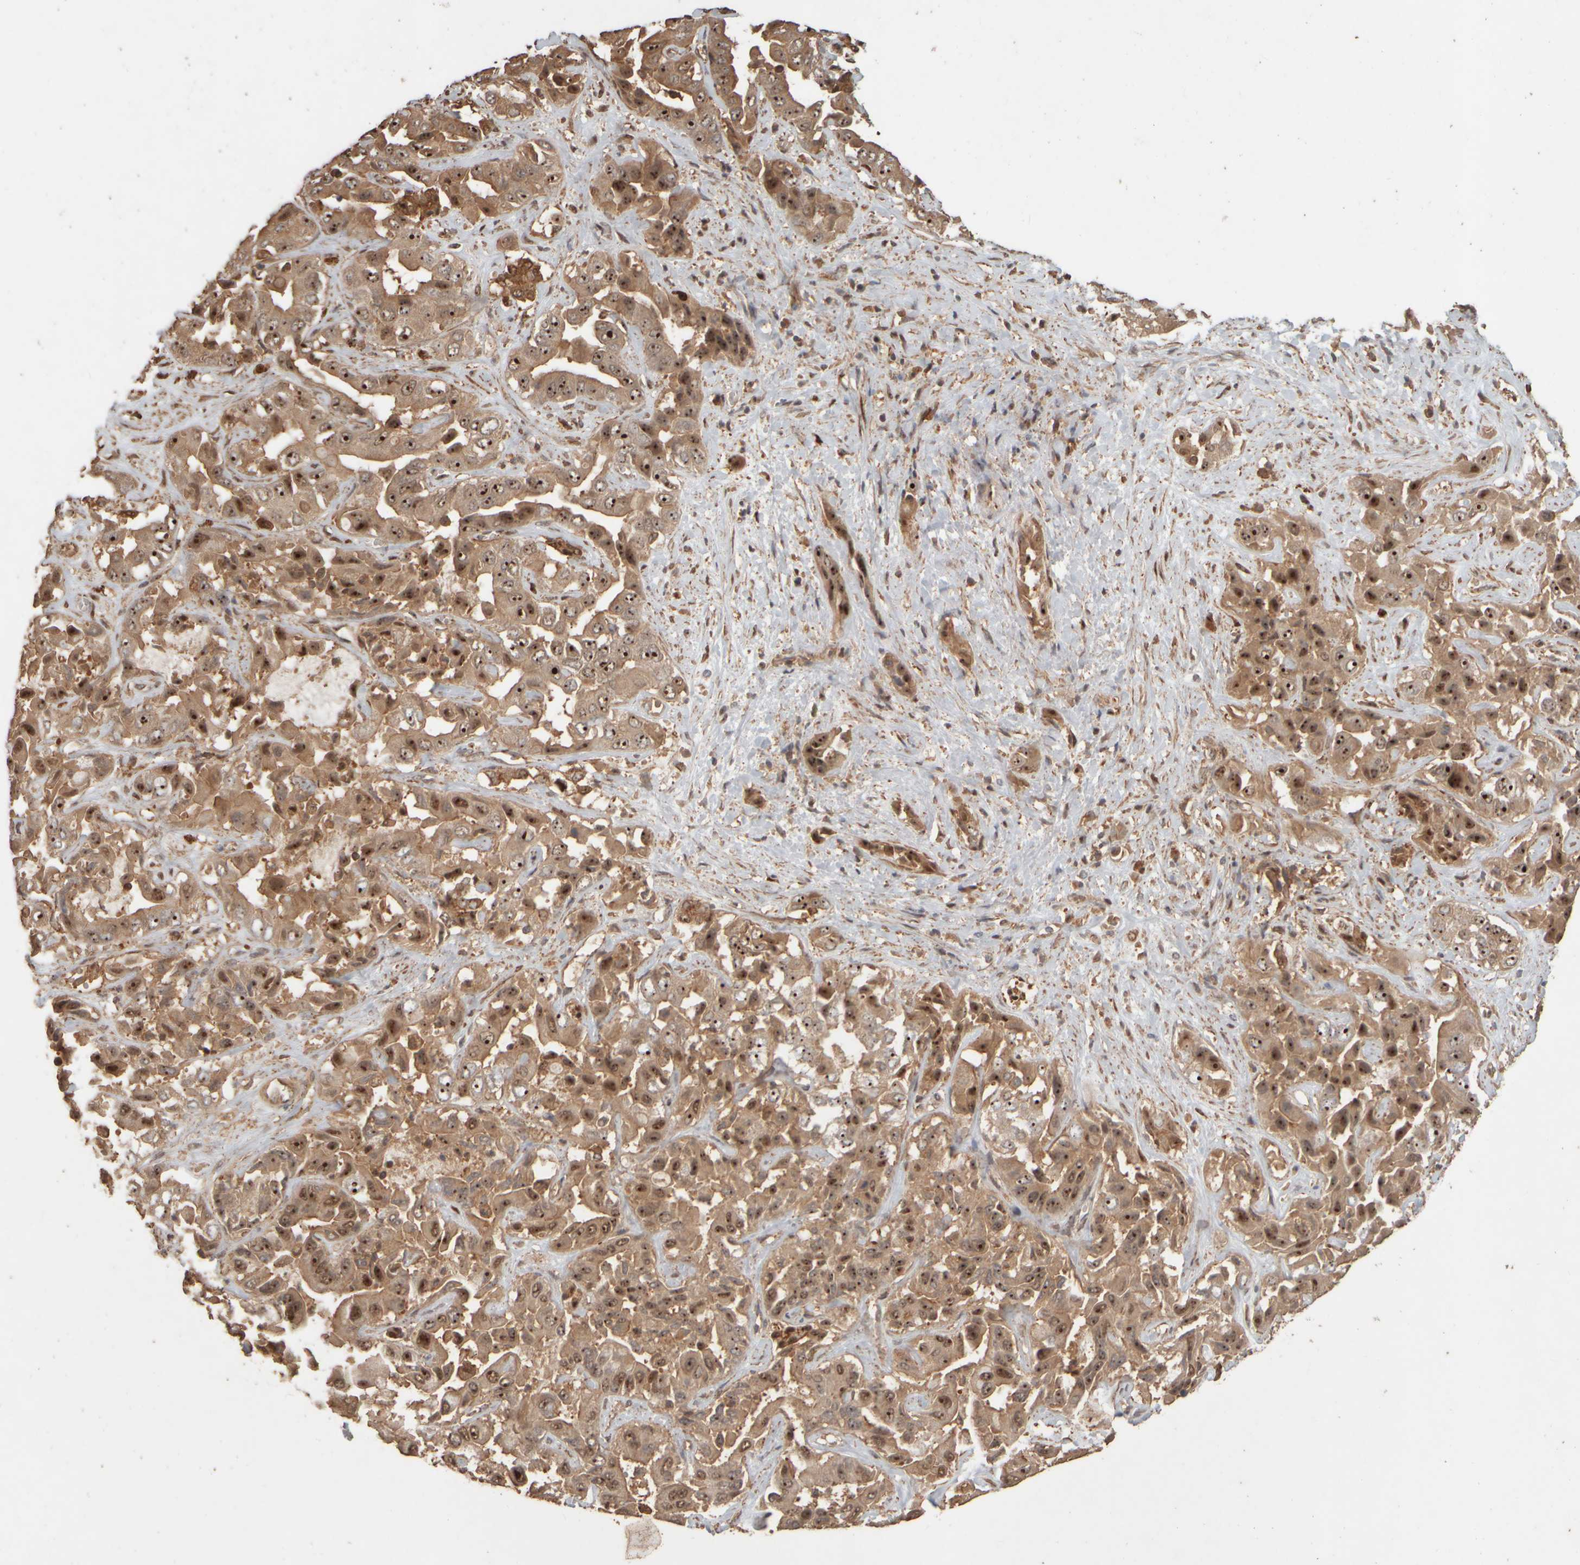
{"staining": {"intensity": "moderate", "quantity": "25%-75%", "location": "cytoplasmic/membranous,nuclear"}, "tissue": "liver cancer", "cell_type": "Tumor cells", "image_type": "cancer", "snomed": [{"axis": "morphology", "description": "Cholangiocarcinoma"}, {"axis": "topography", "description": "Liver"}], "caption": "Protein expression analysis of liver cancer (cholangiocarcinoma) shows moderate cytoplasmic/membranous and nuclear positivity in about 25%-75% of tumor cells. The protein of interest is stained brown, and the nuclei are stained in blue (DAB IHC with brightfield microscopy, high magnification).", "gene": "SPHK1", "patient": {"sex": "female", "age": 52}}